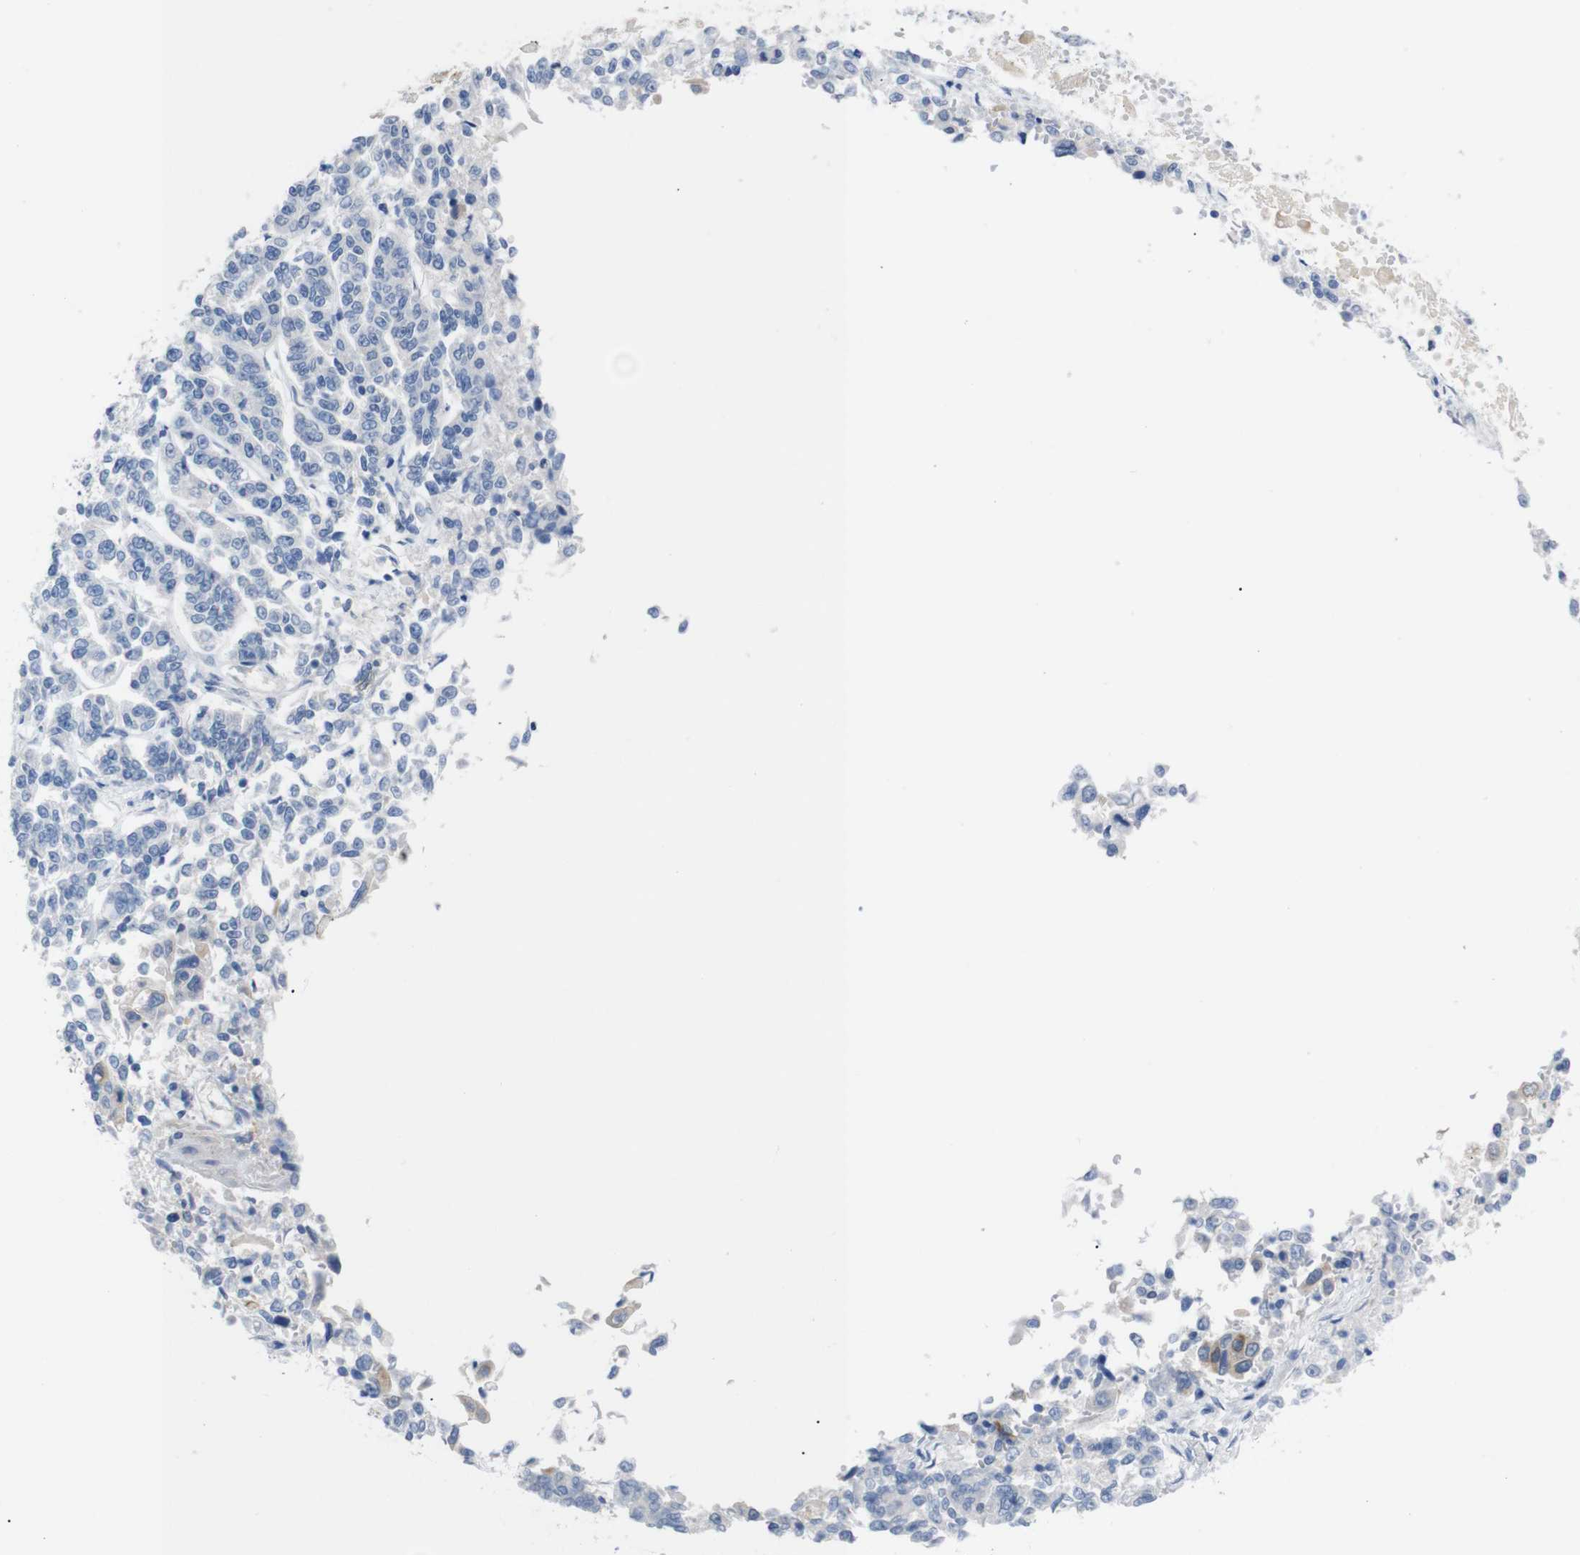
{"staining": {"intensity": "negative", "quantity": "none", "location": "none"}, "tissue": "lung cancer", "cell_type": "Tumor cells", "image_type": "cancer", "snomed": [{"axis": "morphology", "description": "Adenocarcinoma, NOS"}, {"axis": "topography", "description": "Lung"}], "caption": "An image of lung adenocarcinoma stained for a protein exhibits no brown staining in tumor cells.", "gene": "CHRM5", "patient": {"sex": "male", "age": 84}}